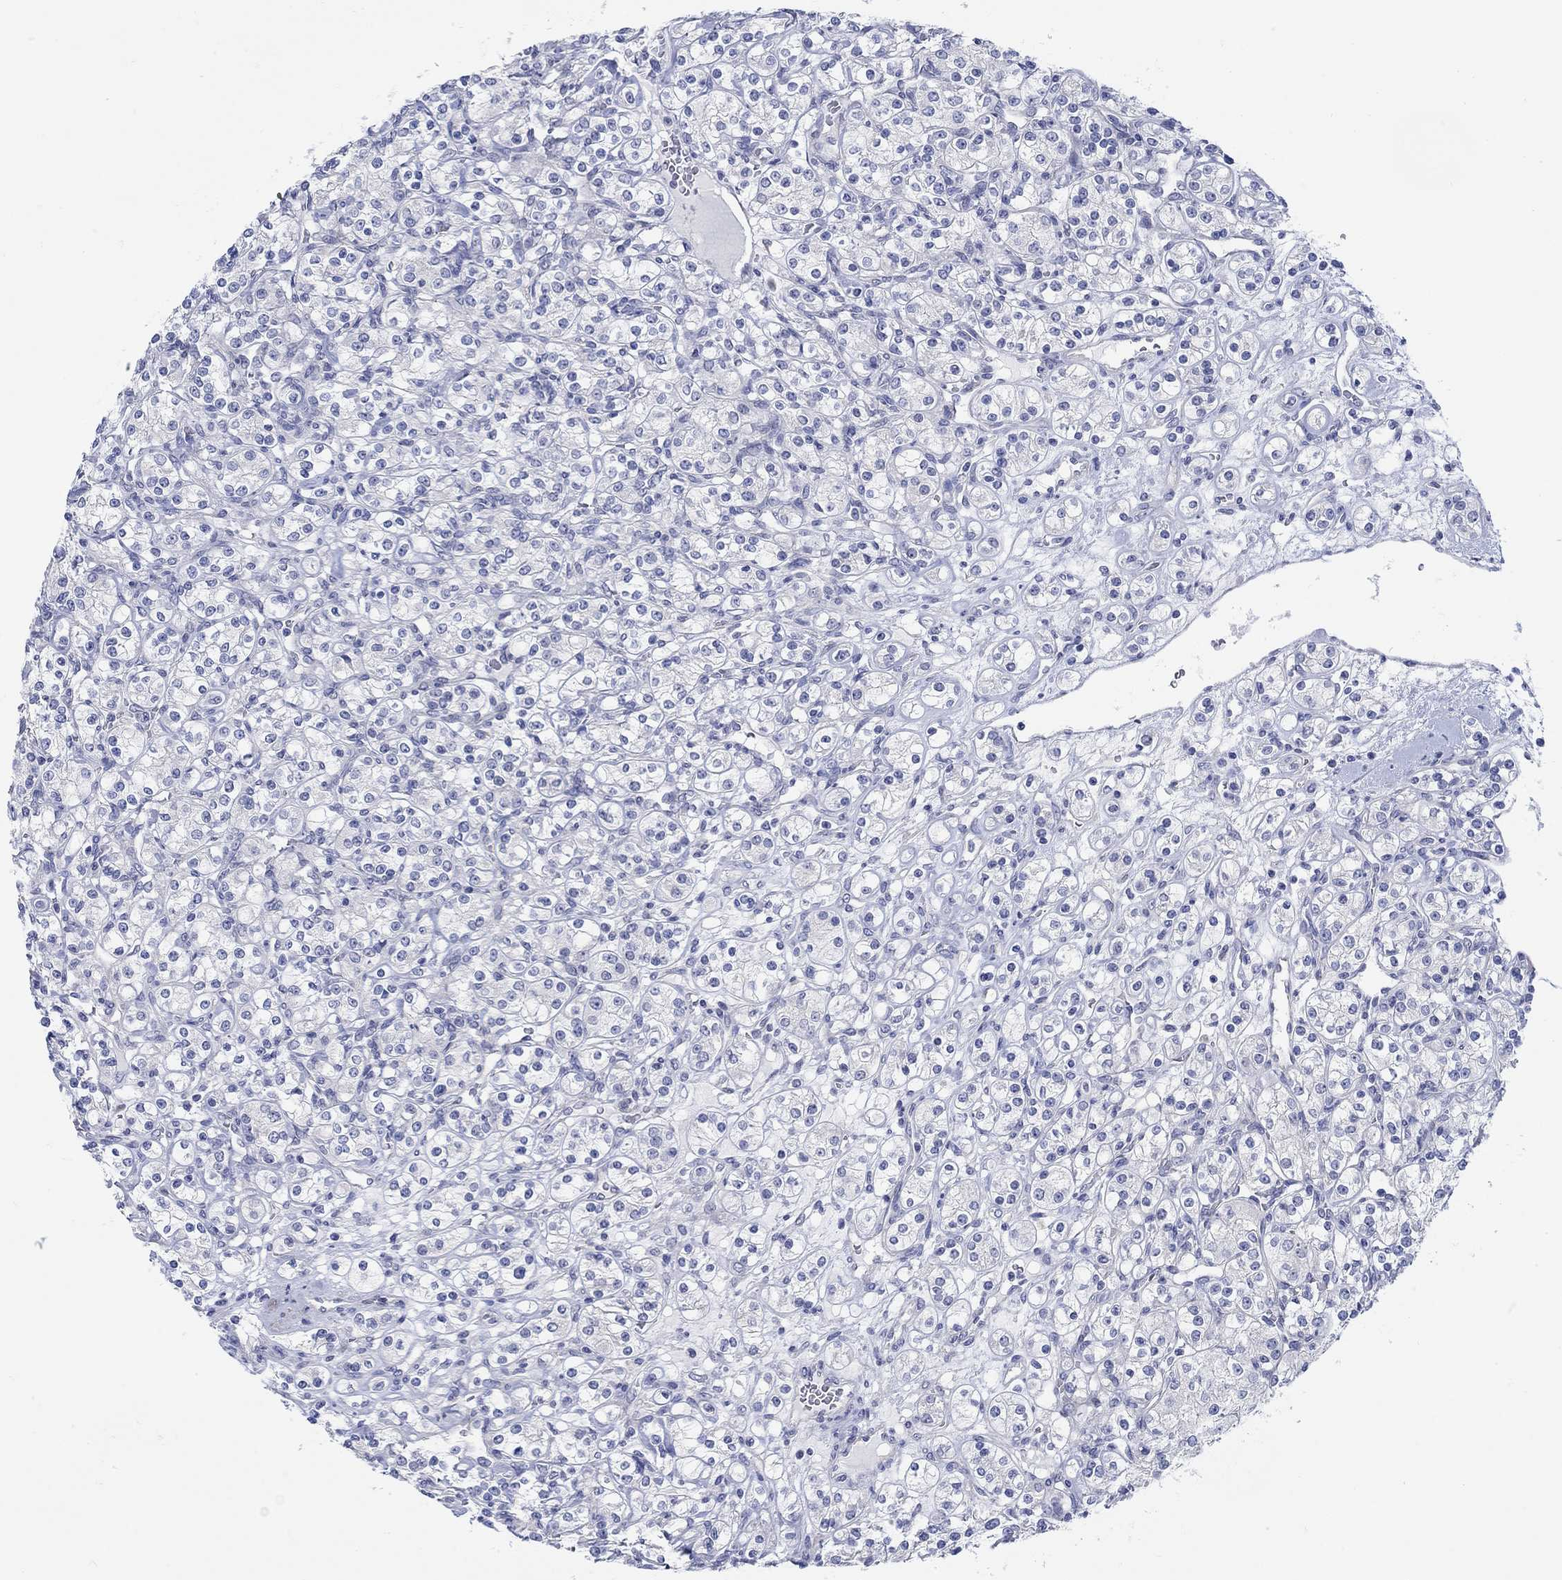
{"staining": {"intensity": "negative", "quantity": "none", "location": "none"}, "tissue": "renal cancer", "cell_type": "Tumor cells", "image_type": "cancer", "snomed": [{"axis": "morphology", "description": "Adenocarcinoma, NOS"}, {"axis": "topography", "description": "Kidney"}], "caption": "Human renal cancer stained for a protein using immunohistochemistry (IHC) shows no staining in tumor cells.", "gene": "KRT222", "patient": {"sex": "male", "age": 77}}